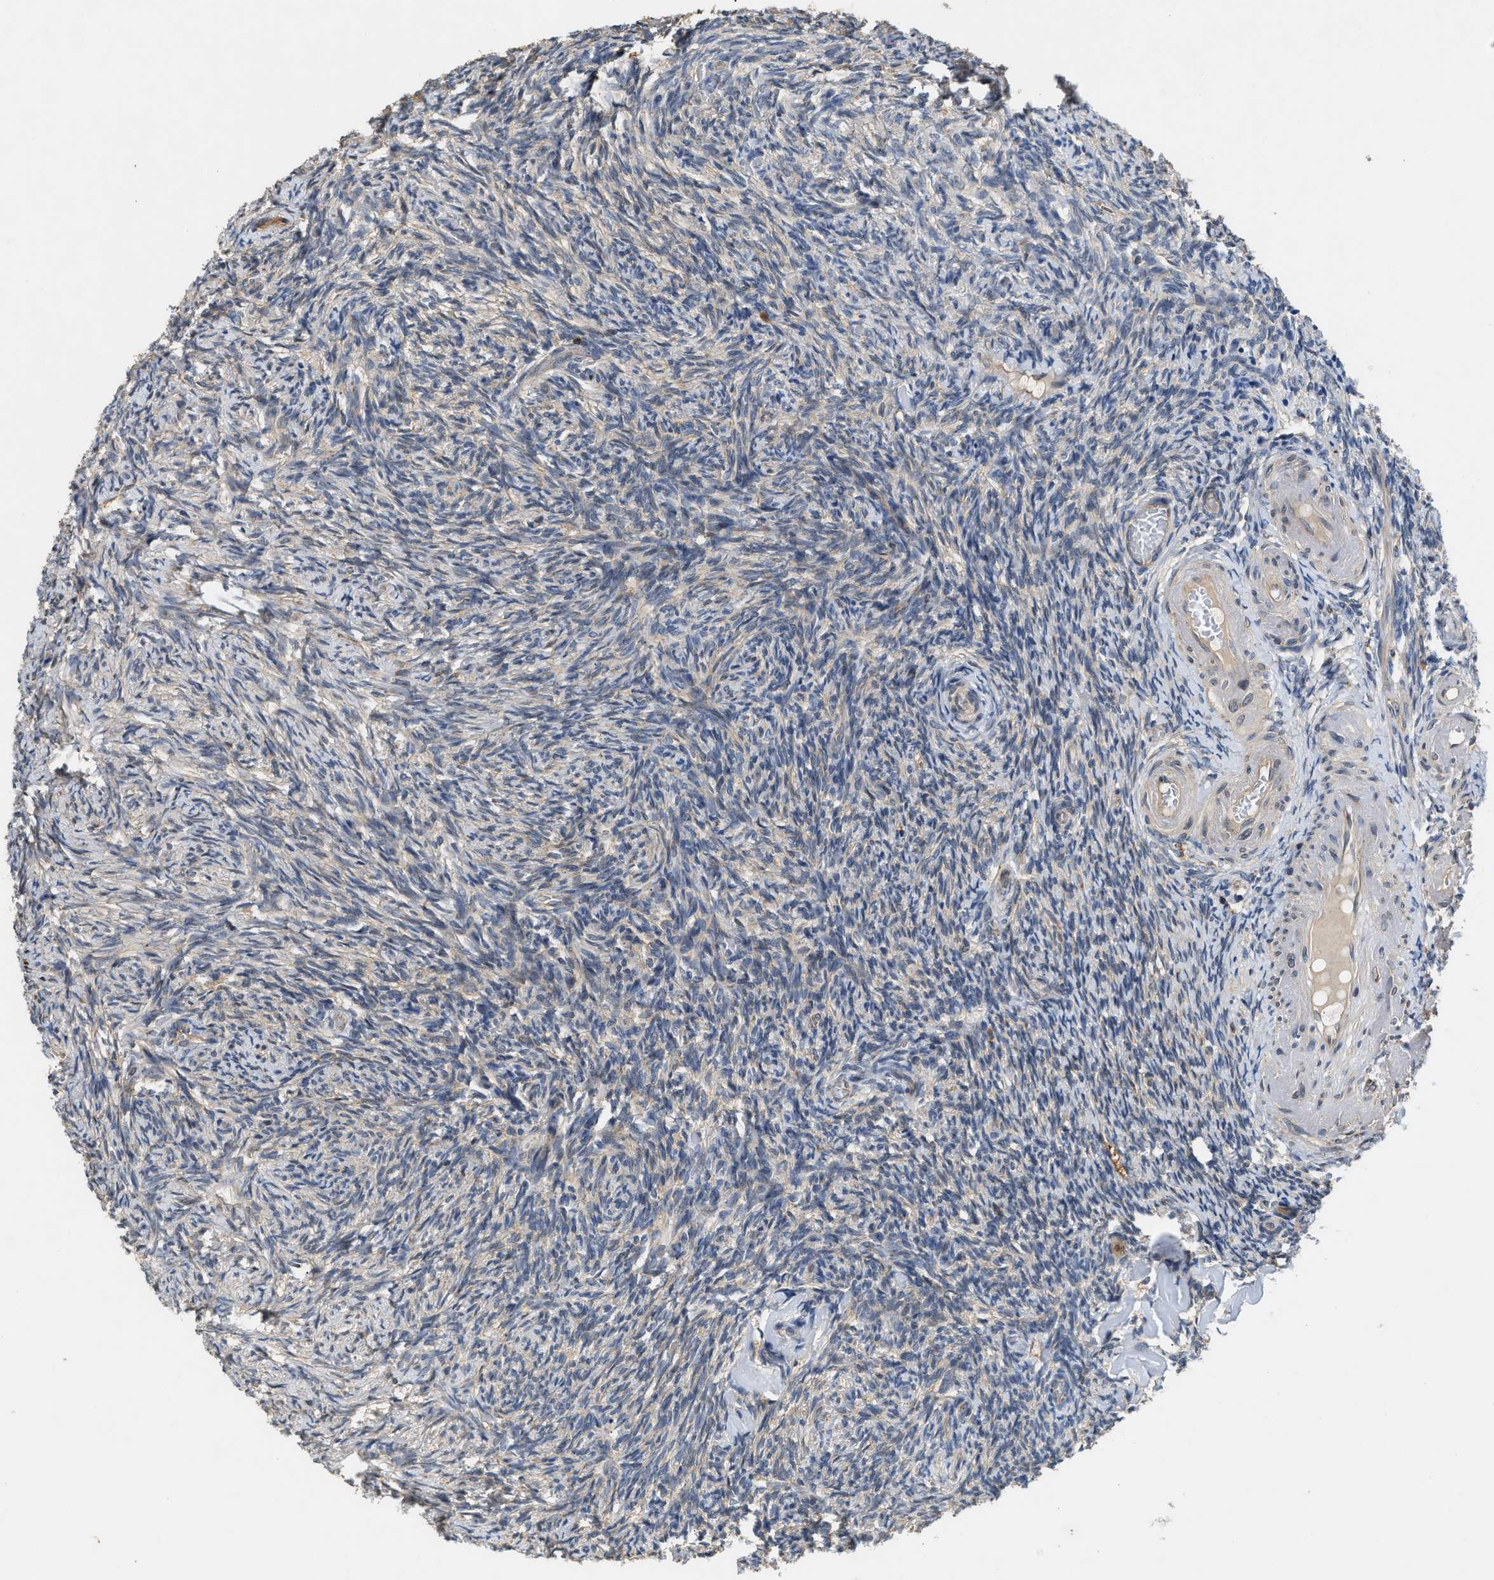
{"staining": {"intensity": "weak", "quantity": "25%-75%", "location": "cytoplasmic/membranous"}, "tissue": "ovary", "cell_type": "Follicle cells", "image_type": "normal", "snomed": [{"axis": "morphology", "description": "Normal tissue, NOS"}, {"axis": "topography", "description": "Ovary"}], "caption": "Immunohistochemistry (IHC) of unremarkable human ovary shows low levels of weak cytoplasmic/membranous staining in about 25%-75% of follicle cells.", "gene": "CHUK", "patient": {"sex": "female", "age": 60}}